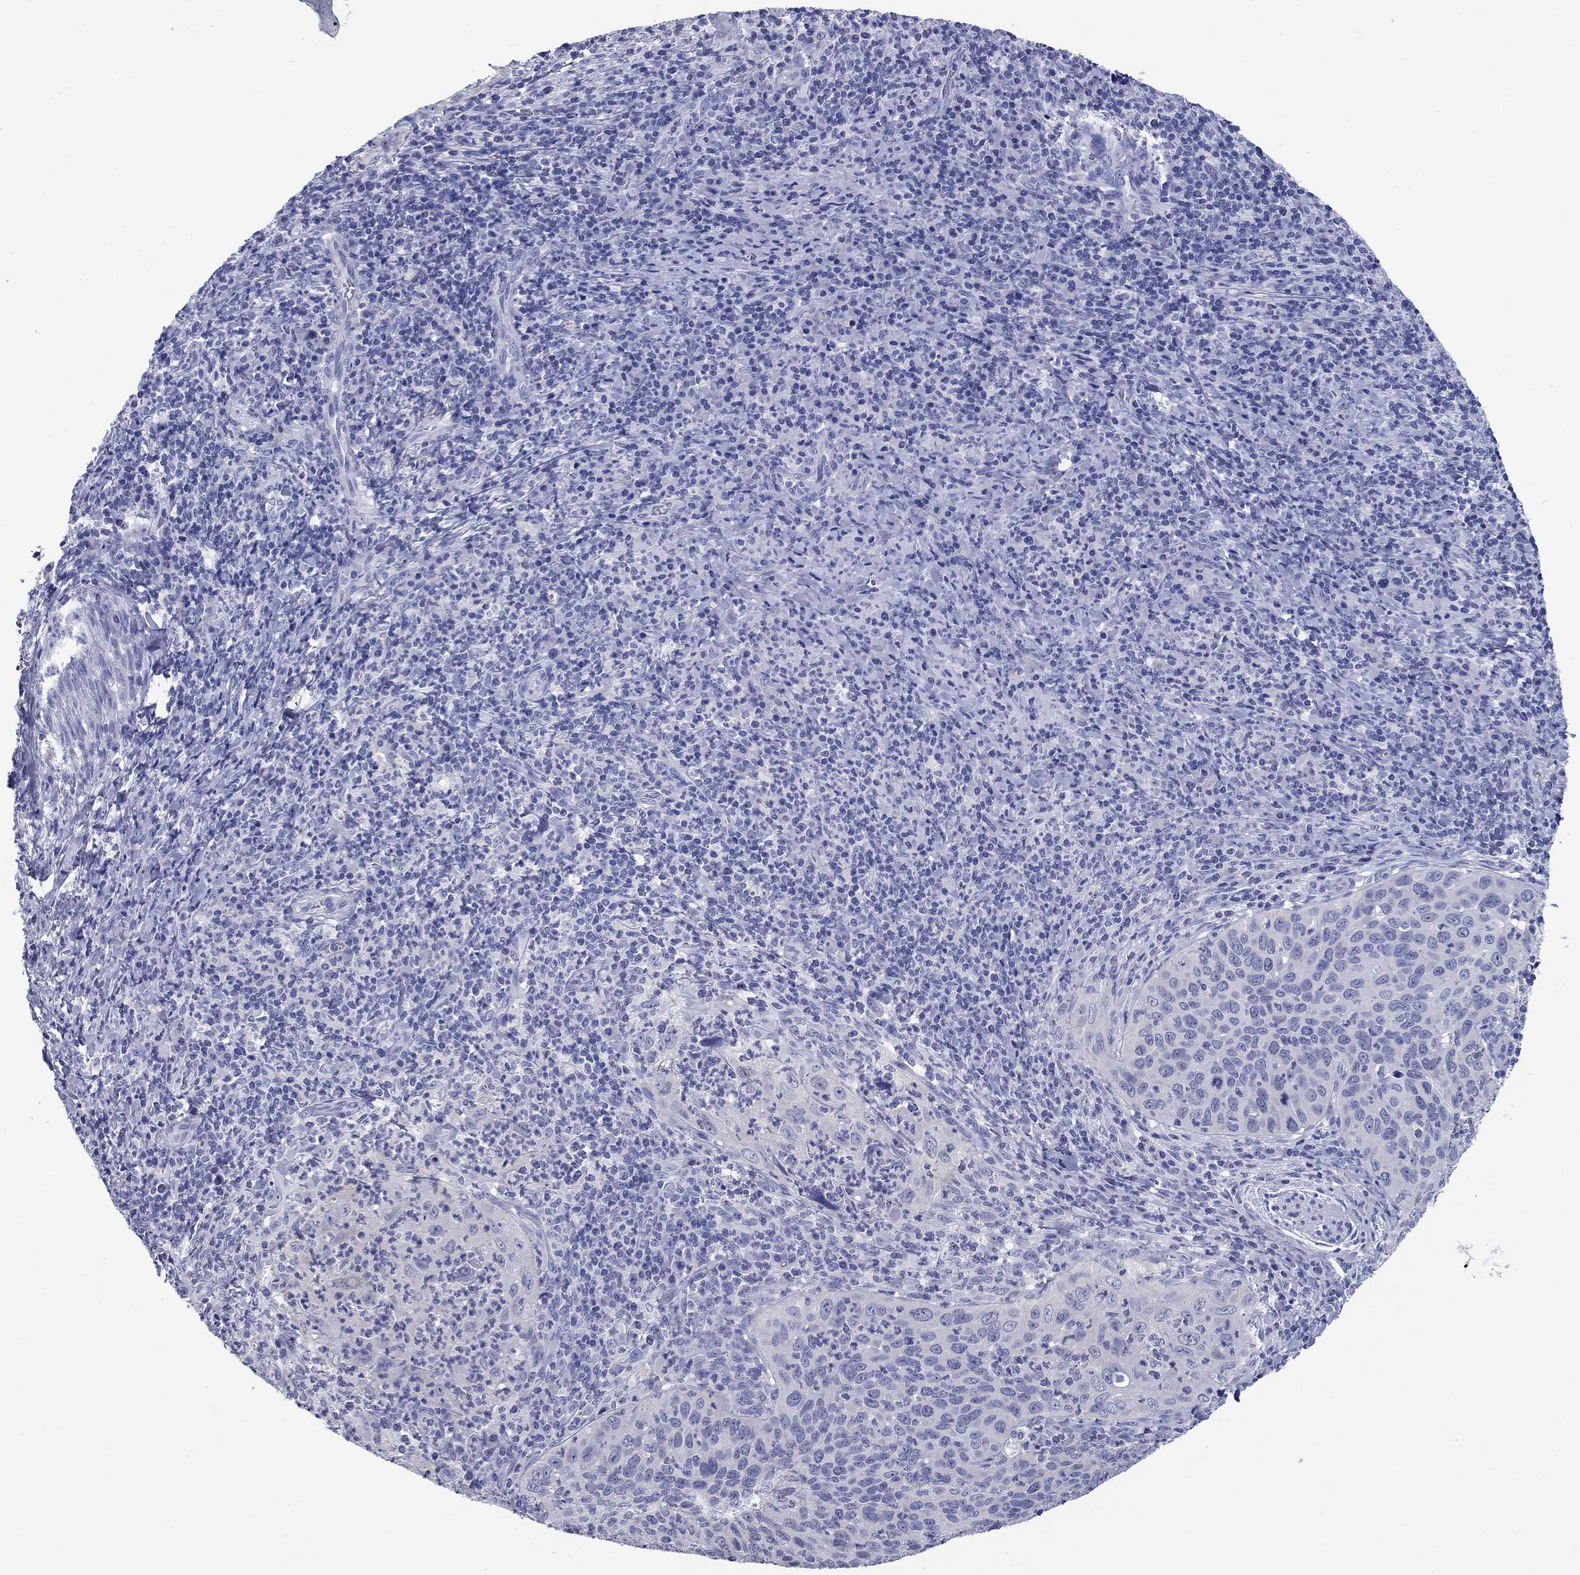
{"staining": {"intensity": "negative", "quantity": "none", "location": "none"}, "tissue": "cervical cancer", "cell_type": "Tumor cells", "image_type": "cancer", "snomed": [{"axis": "morphology", "description": "Squamous cell carcinoma, NOS"}, {"axis": "topography", "description": "Cervix"}], "caption": "This is a micrograph of IHC staining of cervical cancer (squamous cell carcinoma), which shows no positivity in tumor cells.", "gene": "NPPA", "patient": {"sex": "female", "age": 26}}